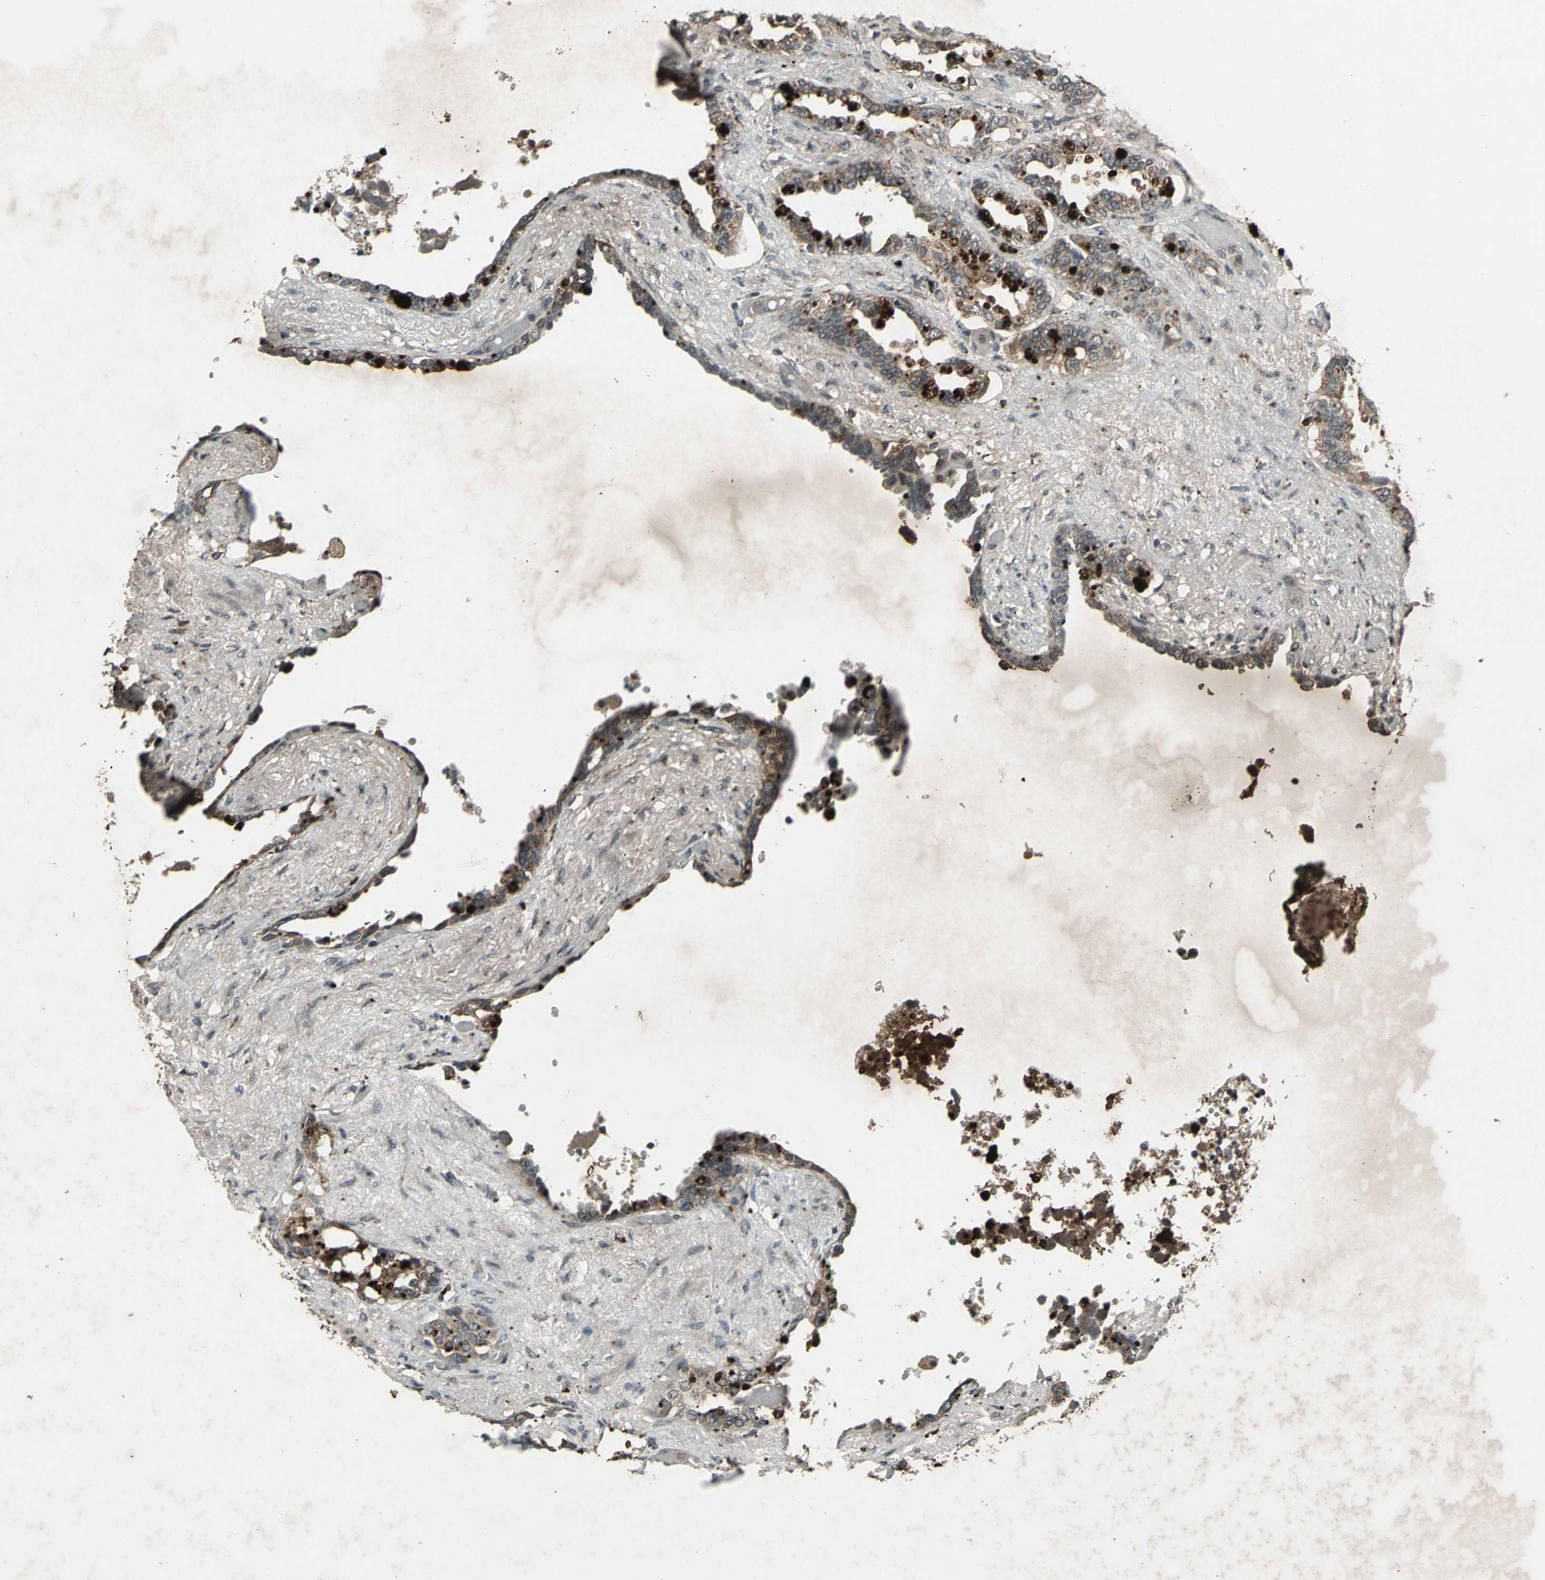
{"staining": {"intensity": "strong", "quantity": ">75%", "location": "cytoplasmic/membranous"}, "tissue": "seminal vesicle", "cell_type": "Glandular cells", "image_type": "normal", "snomed": [{"axis": "morphology", "description": "Normal tissue, NOS"}, {"axis": "topography", "description": "Seminal veicle"}], "caption": "This image reveals immunohistochemistry staining of unremarkable seminal vesicle, with high strong cytoplasmic/membranous positivity in approximately >75% of glandular cells.", "gene": "SEPTIN4", "patient": {"sex": "male", "age": 61}}